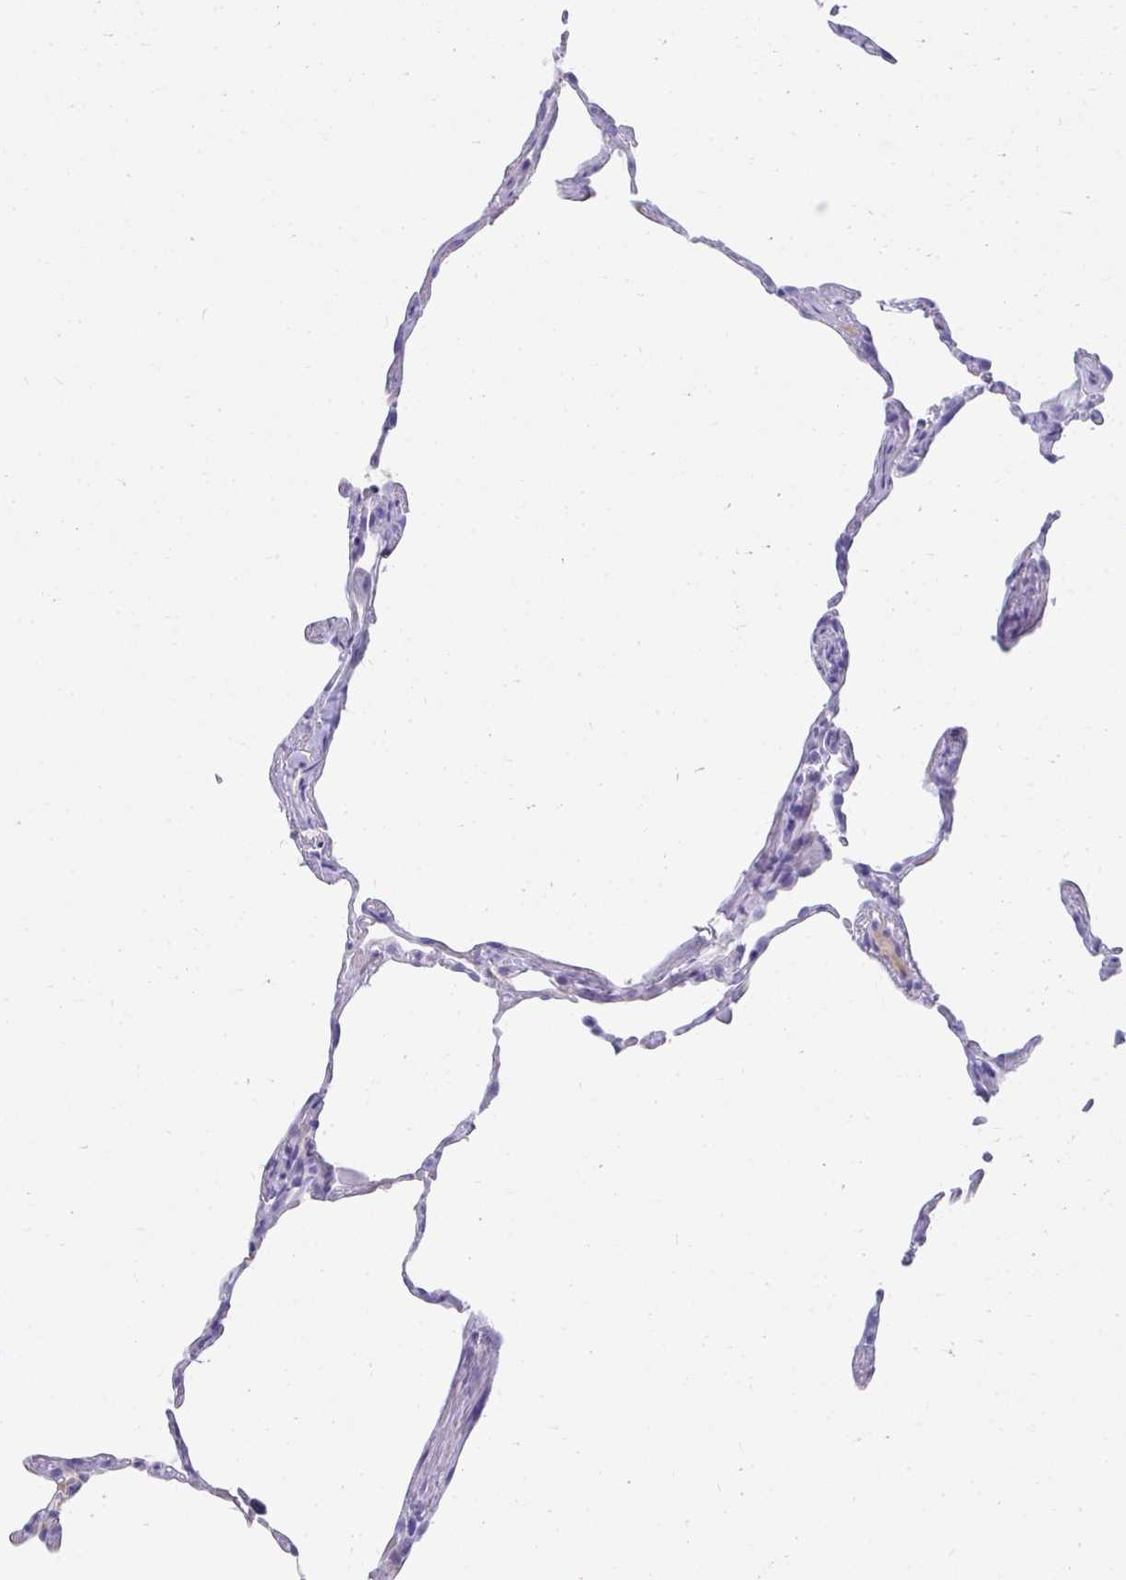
{"staining": {"intensity": "negative", "quantity": "none", "location": "none"}, "tissue": "lung", "cell_type": "Alveolar cells", "image_type": "normal", "snomed": [{"axis": "morphology", "description": "Normal tissue, NOS"}, {"axis": "topography", "description": "Lung"}], "caption": "Photomicrograph shows no significant protein expression in alveolar cells of benign lung. Nuclei are stained in blue.", "gene": "TNNT1", "patient": {"sex": "female", "age": 57}}